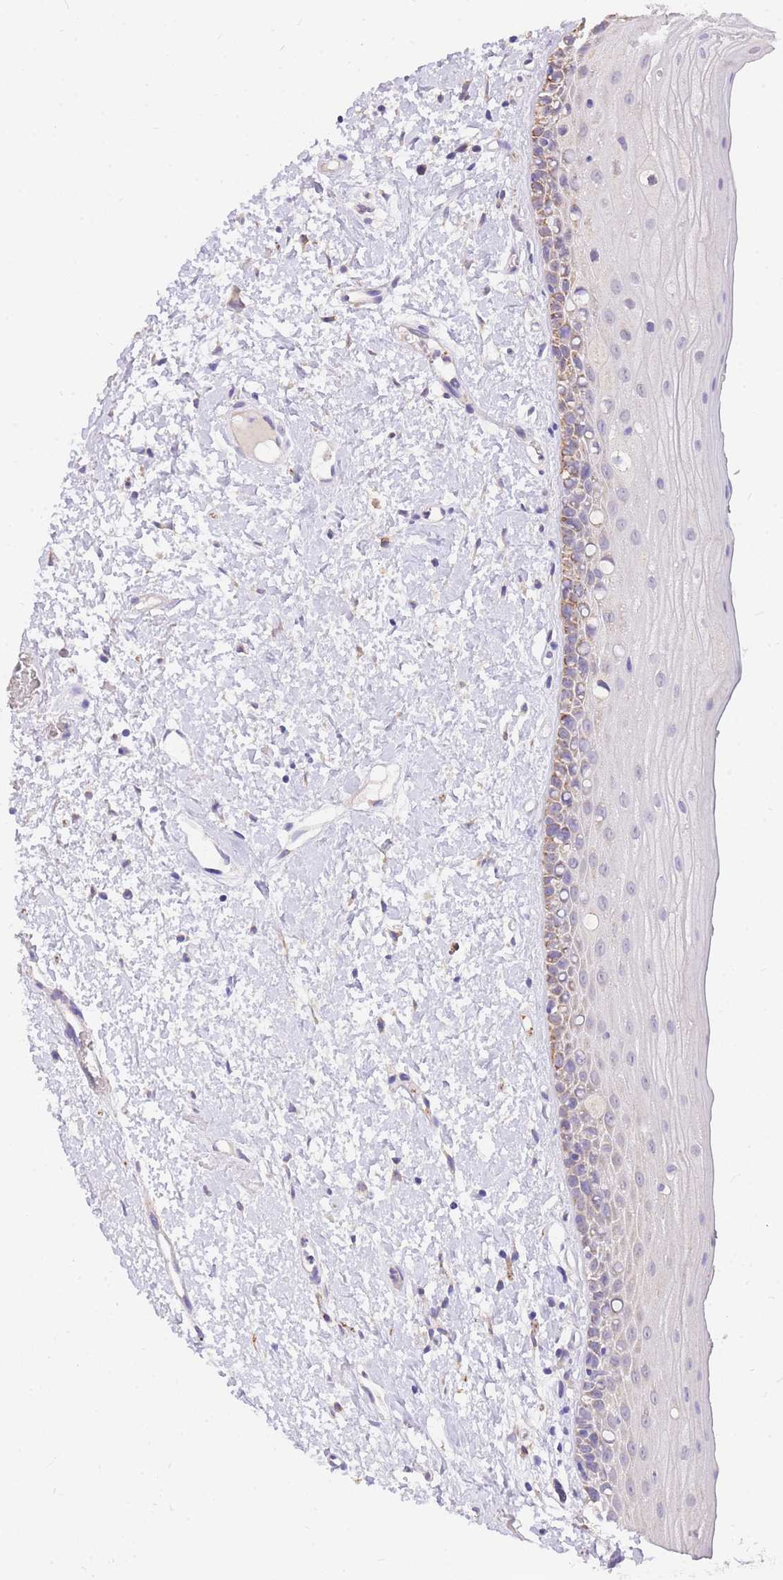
{"staining": {"intensity": "weak", "quantity": "<25%", "location": "cytoplasmic/membranous"}, "tissue": "oral mucosa", "cell_type": "Squamous epithelial cells", "image_type": "normal", "snomed": [{"axis": "morphology", "description": "Normal tissue, NOS"}, {"axis": "topography", "description": "Oral tissue"}], "caption": "Photomicrograph shows no protein expression in squamous epithelial cells of normal oral mucosa.", "gene": "C2orf88", "patient": {"sex": "female", "age": 76}}